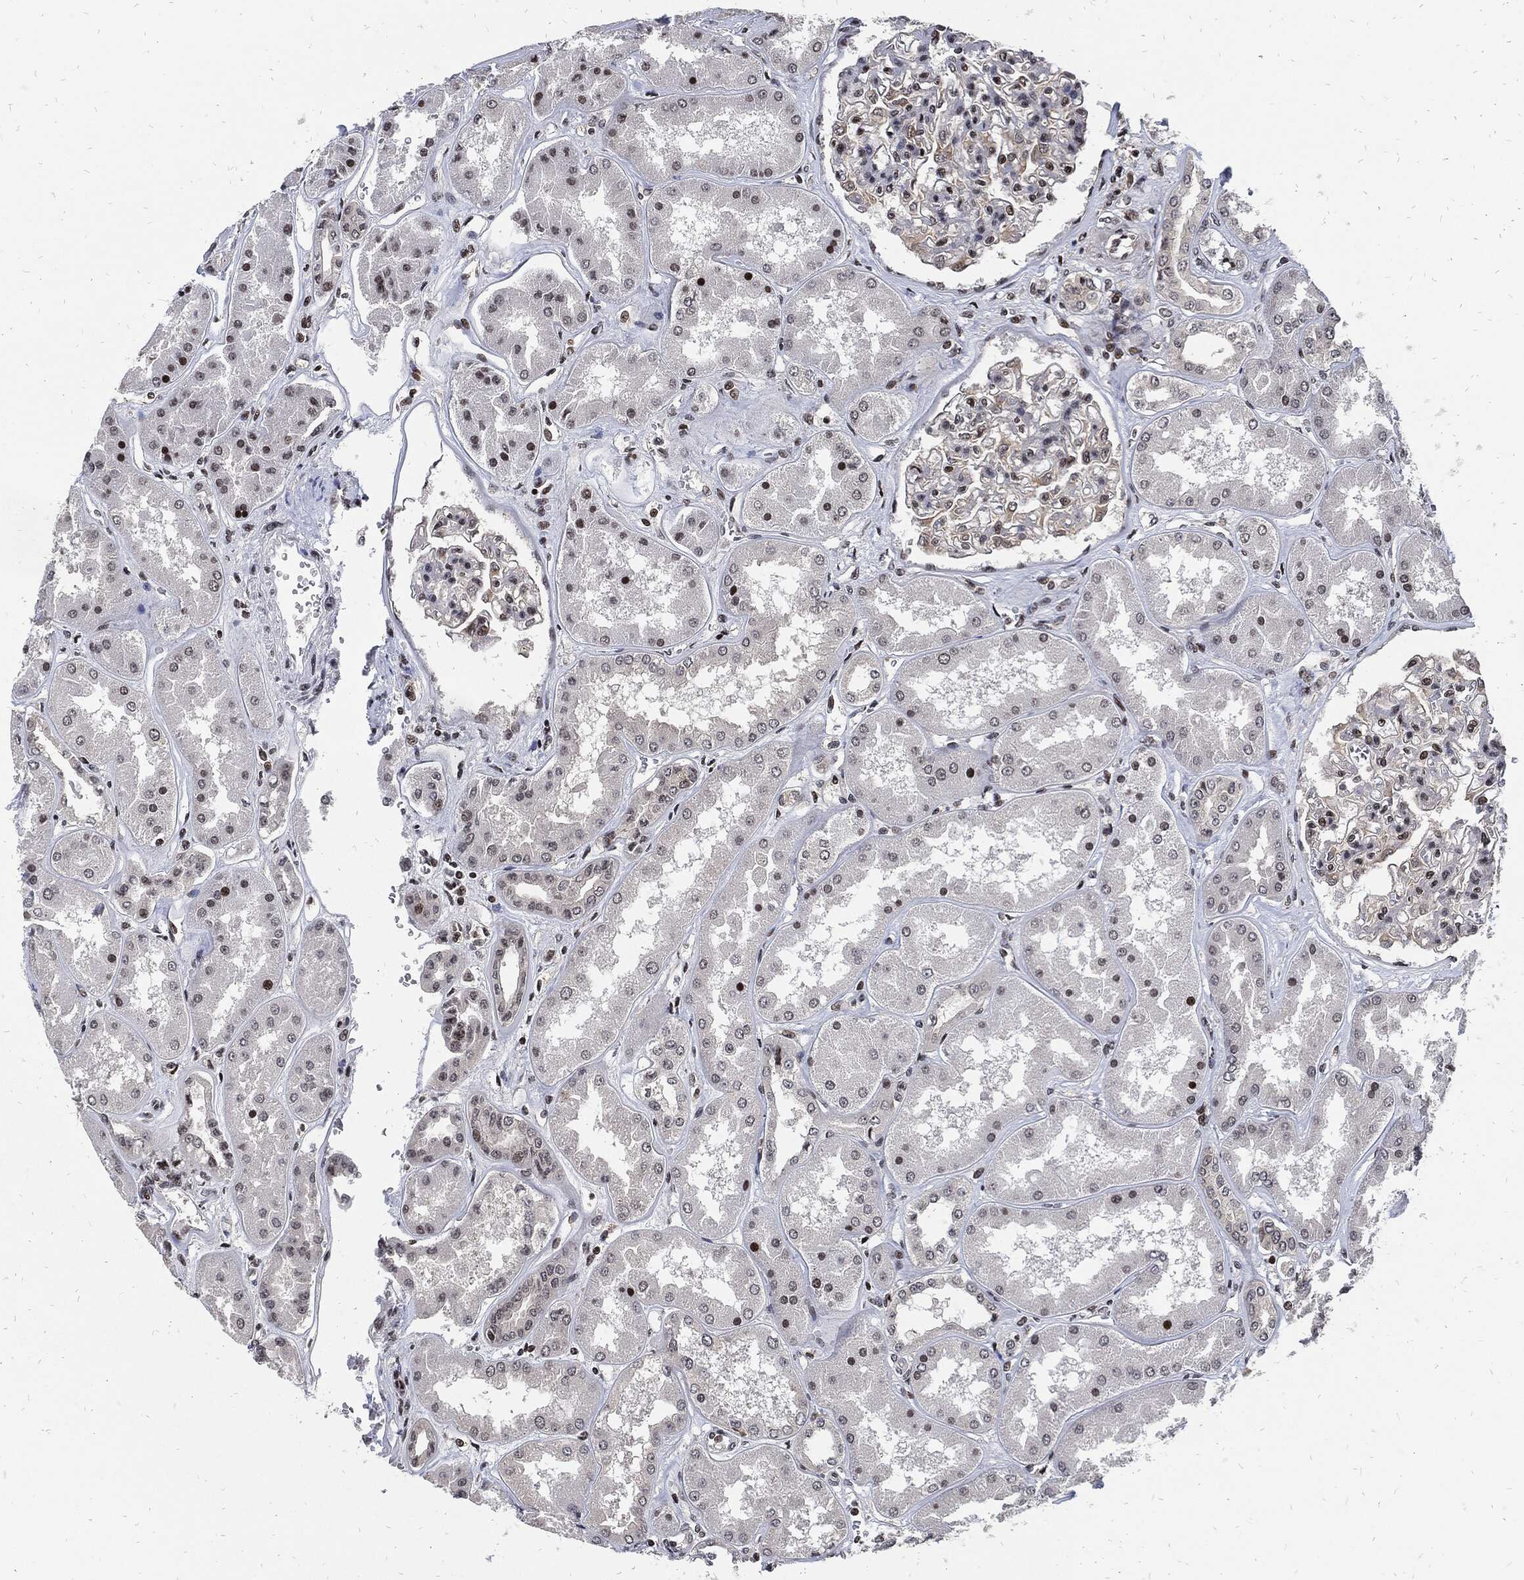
{"staining": {"intensity": "moderate", "quantity": "<25%", "location": "nuclear"}, "tissue": "kidney", "cell_type": "Cells in glomeruli", "image_type": "normal", "snomed": [{"axis": "morphology", "description": "Normal tissue, NOS"}, {"axis": "topography", "description": "Kidney"}], "caption": "DAB immunohistochemical staining of normal kidney exhibits moderate nuclear protein positivity in approximately <25% of cells in glomeruli. The staining was performed using DAB, with brown indicating positive protein expression. Nuclei are stained blue with hematoxylin.", "gene": "ZNF775", "patient": {"sex": "female", "age": 56}}